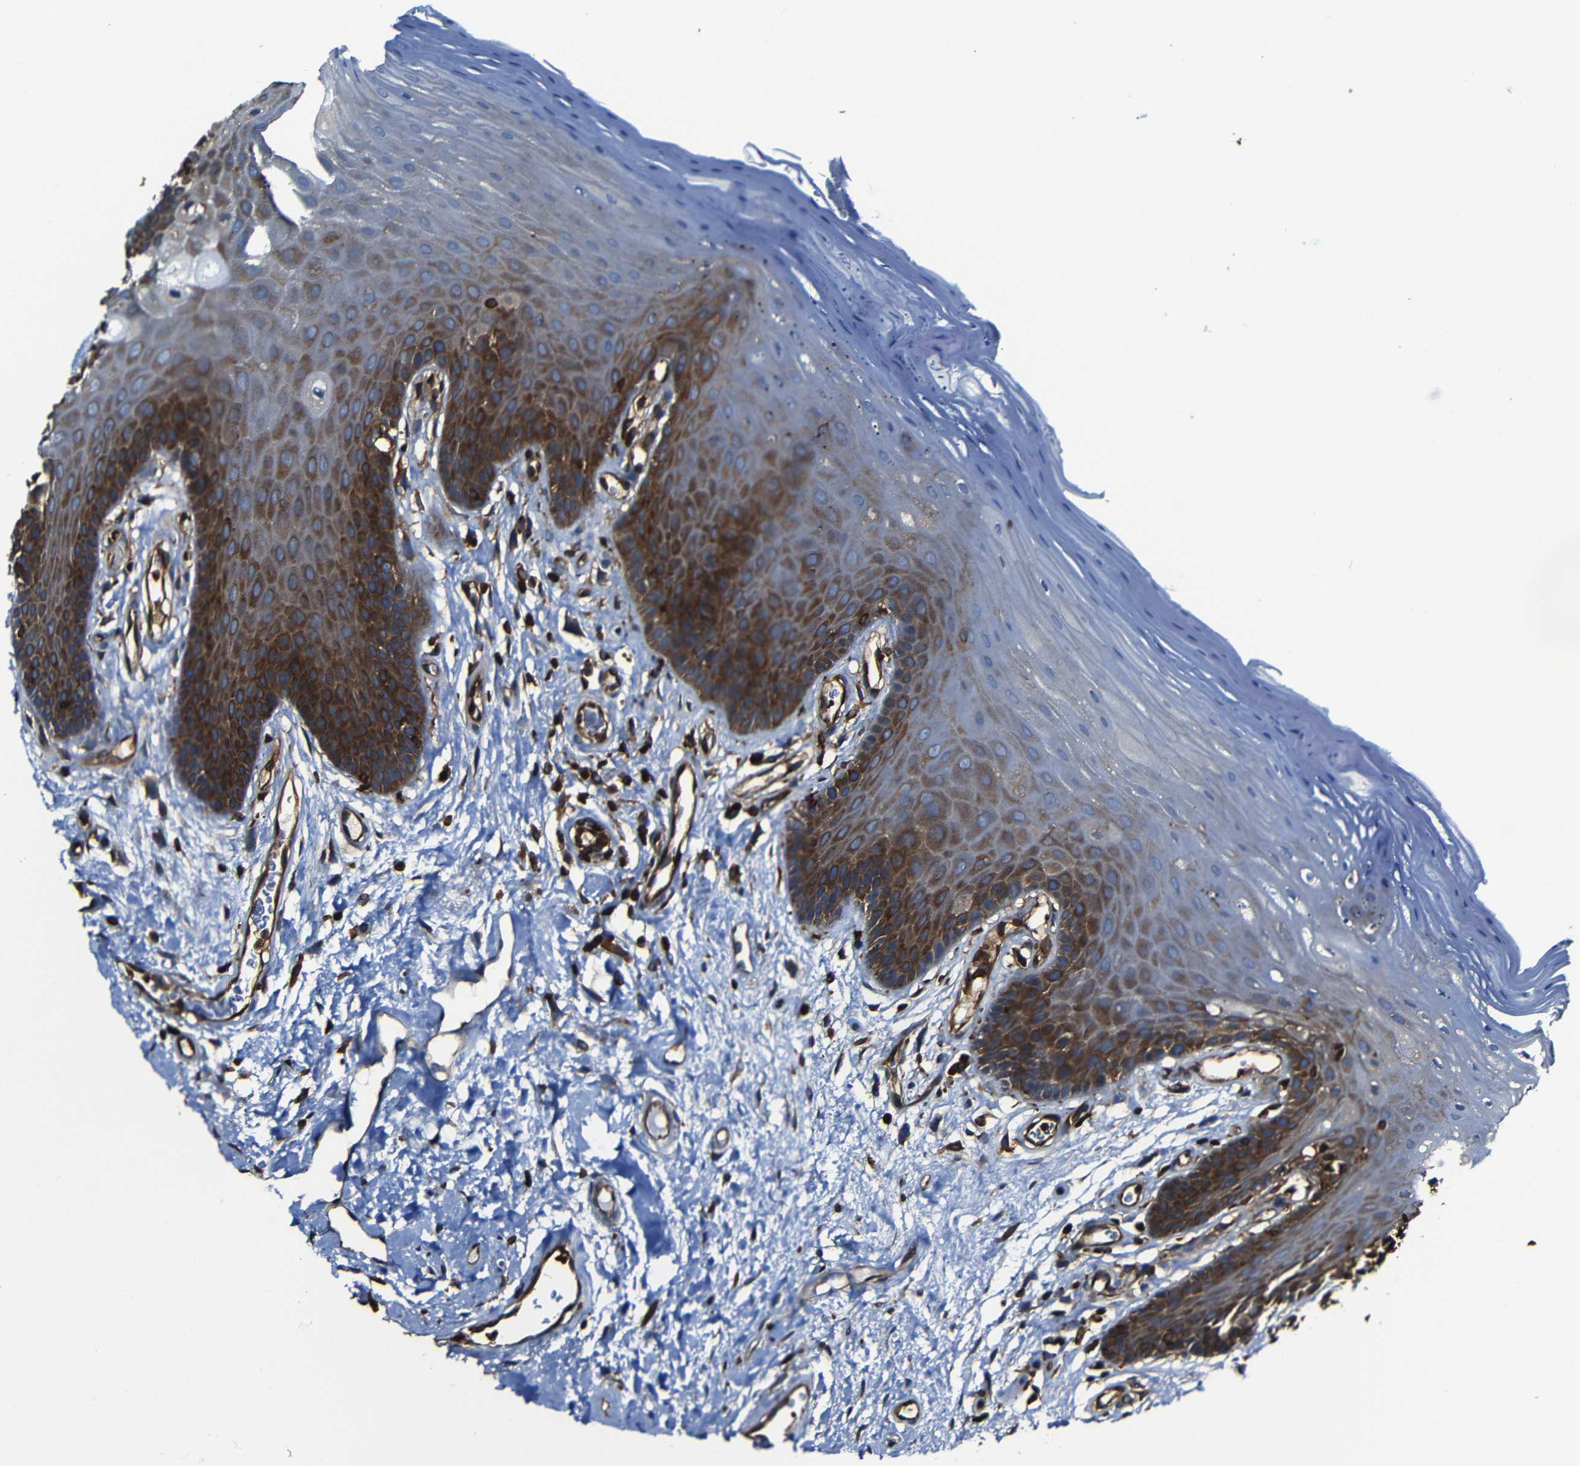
{"staining": {"intensity": "strong", "quantity": "25%-75%", "location": "cytoplasmic/membranous"}, "tissue": "oral mucosa", "cell_type": "Squamous epithelial cells", "image_type": "normal", "snomed": [{"axis": "morphology", "description": "Normal tissue, NOS"}, {"axis": "morphology", "description": "Squamous cell carcinoma, NOS"}, {"axis": "topography", "description": "Skeletal muscle"}, {"axis": "topography", "description": "Adipose tissue"}, {"axis": "topography", "description": "Vascular tissue"}, {"axis": "topography", "description": "Oral tissue"}, {"axis": "topography", "description": "Peripheral nerve tissue"}, {"axis": "topography", "description": "Head-Neck"}], "caption": "DAB immunohistochemical staining of unremarkable oral mucosa displays strong cytoplasmic/membranous protein positivity in about 25%-75% of squamous epithelial cells.", "gene": "ARHGEF1", "patient": {"sex": "male", "age": 71}}